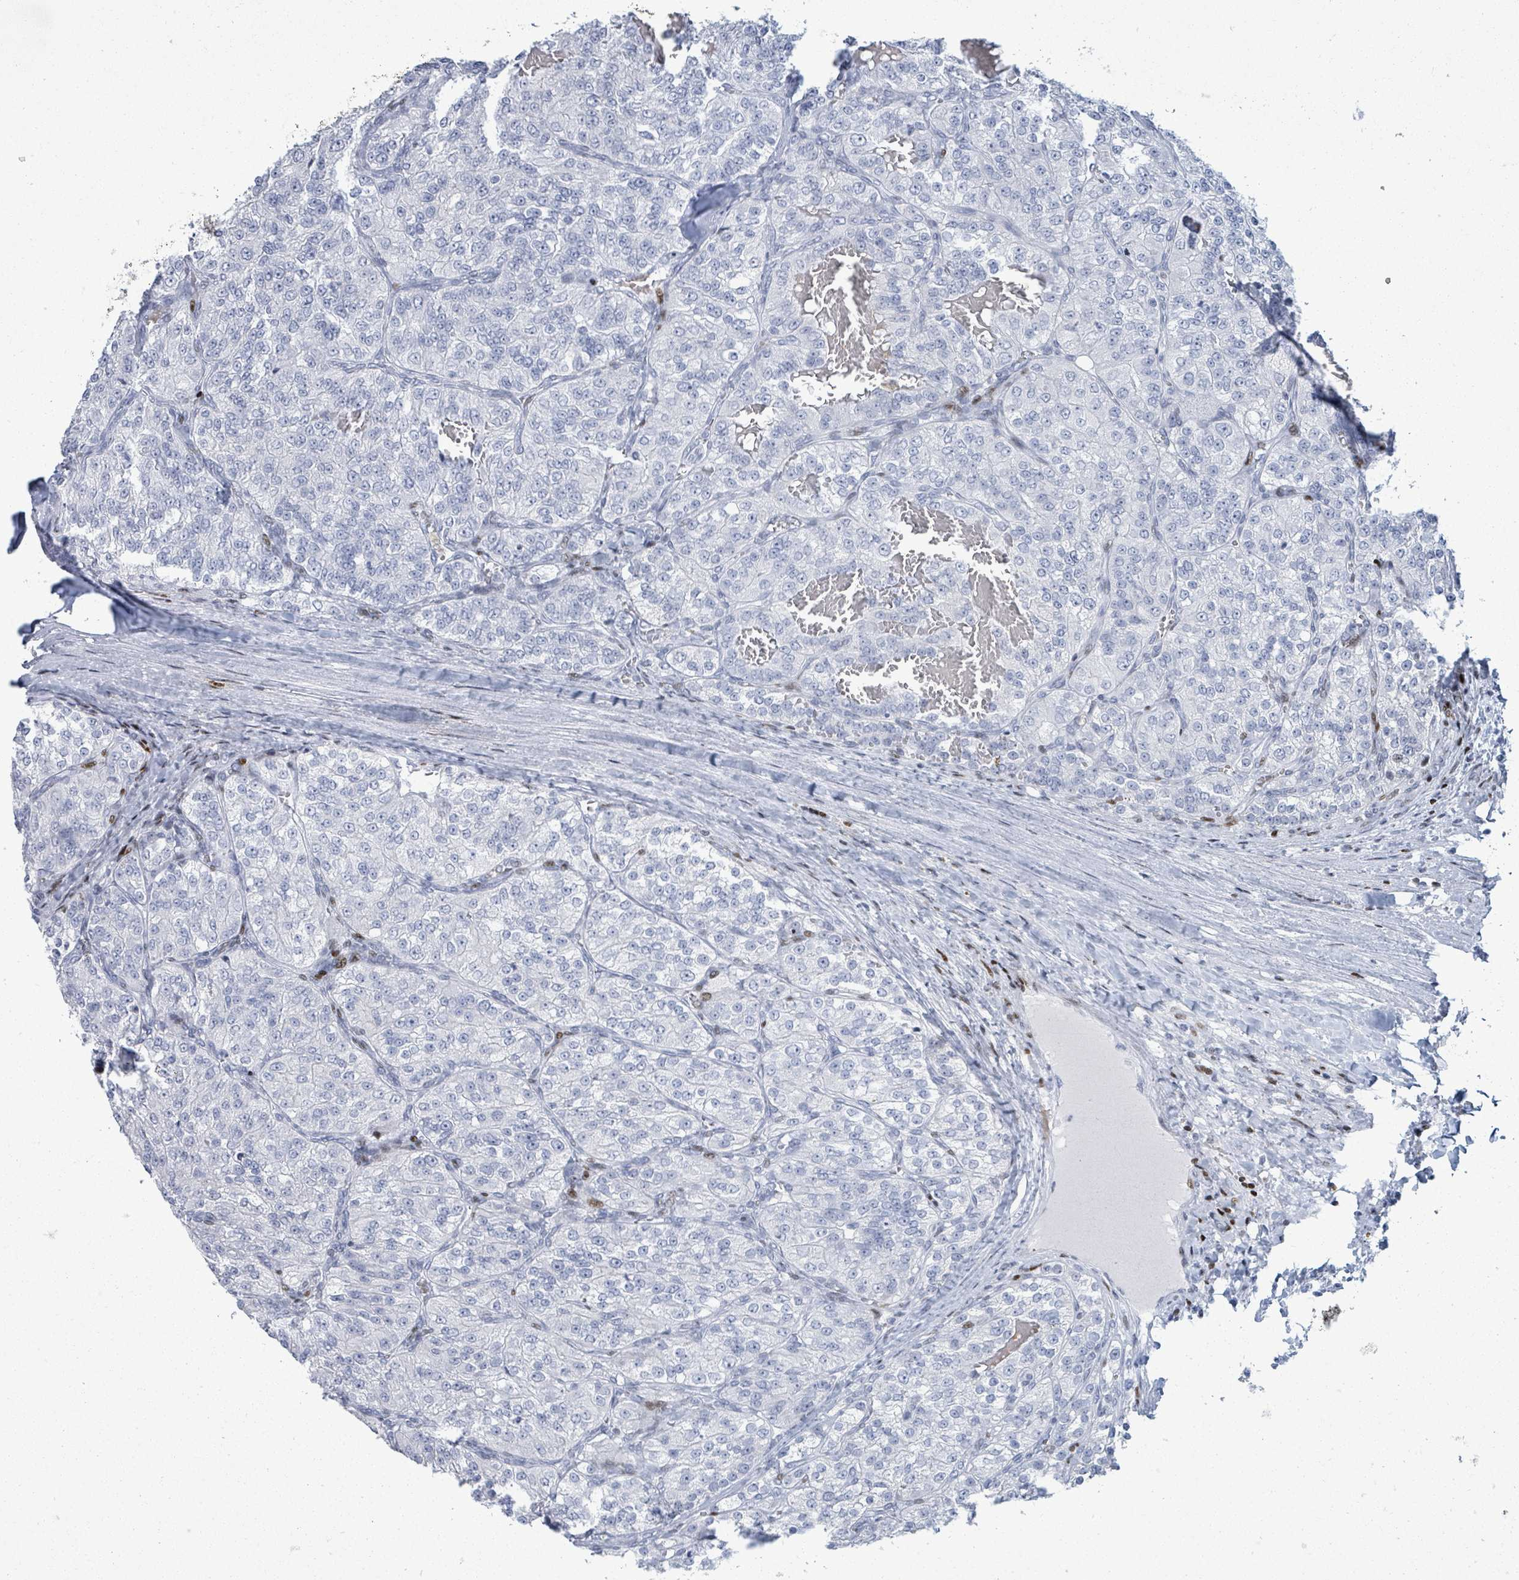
{"staining": {"intensity": "negative", "quantity": "none", "location": "none"}, "tissue": "renal cancer", "cell_type": "Tumor cells", "image_type": "cancer", "snomed": [{"axis": "morphology", "description": "Adenocarcinoma, NOS"}, {"axis": "topography", "description": "Kidney"}], "caption": "This is an immunohistochemistry photomicrograph of renal cancer. There is no staining in tumor cells.", "gene": "MALL", "patient": {"sex": "female", "age": 63}}